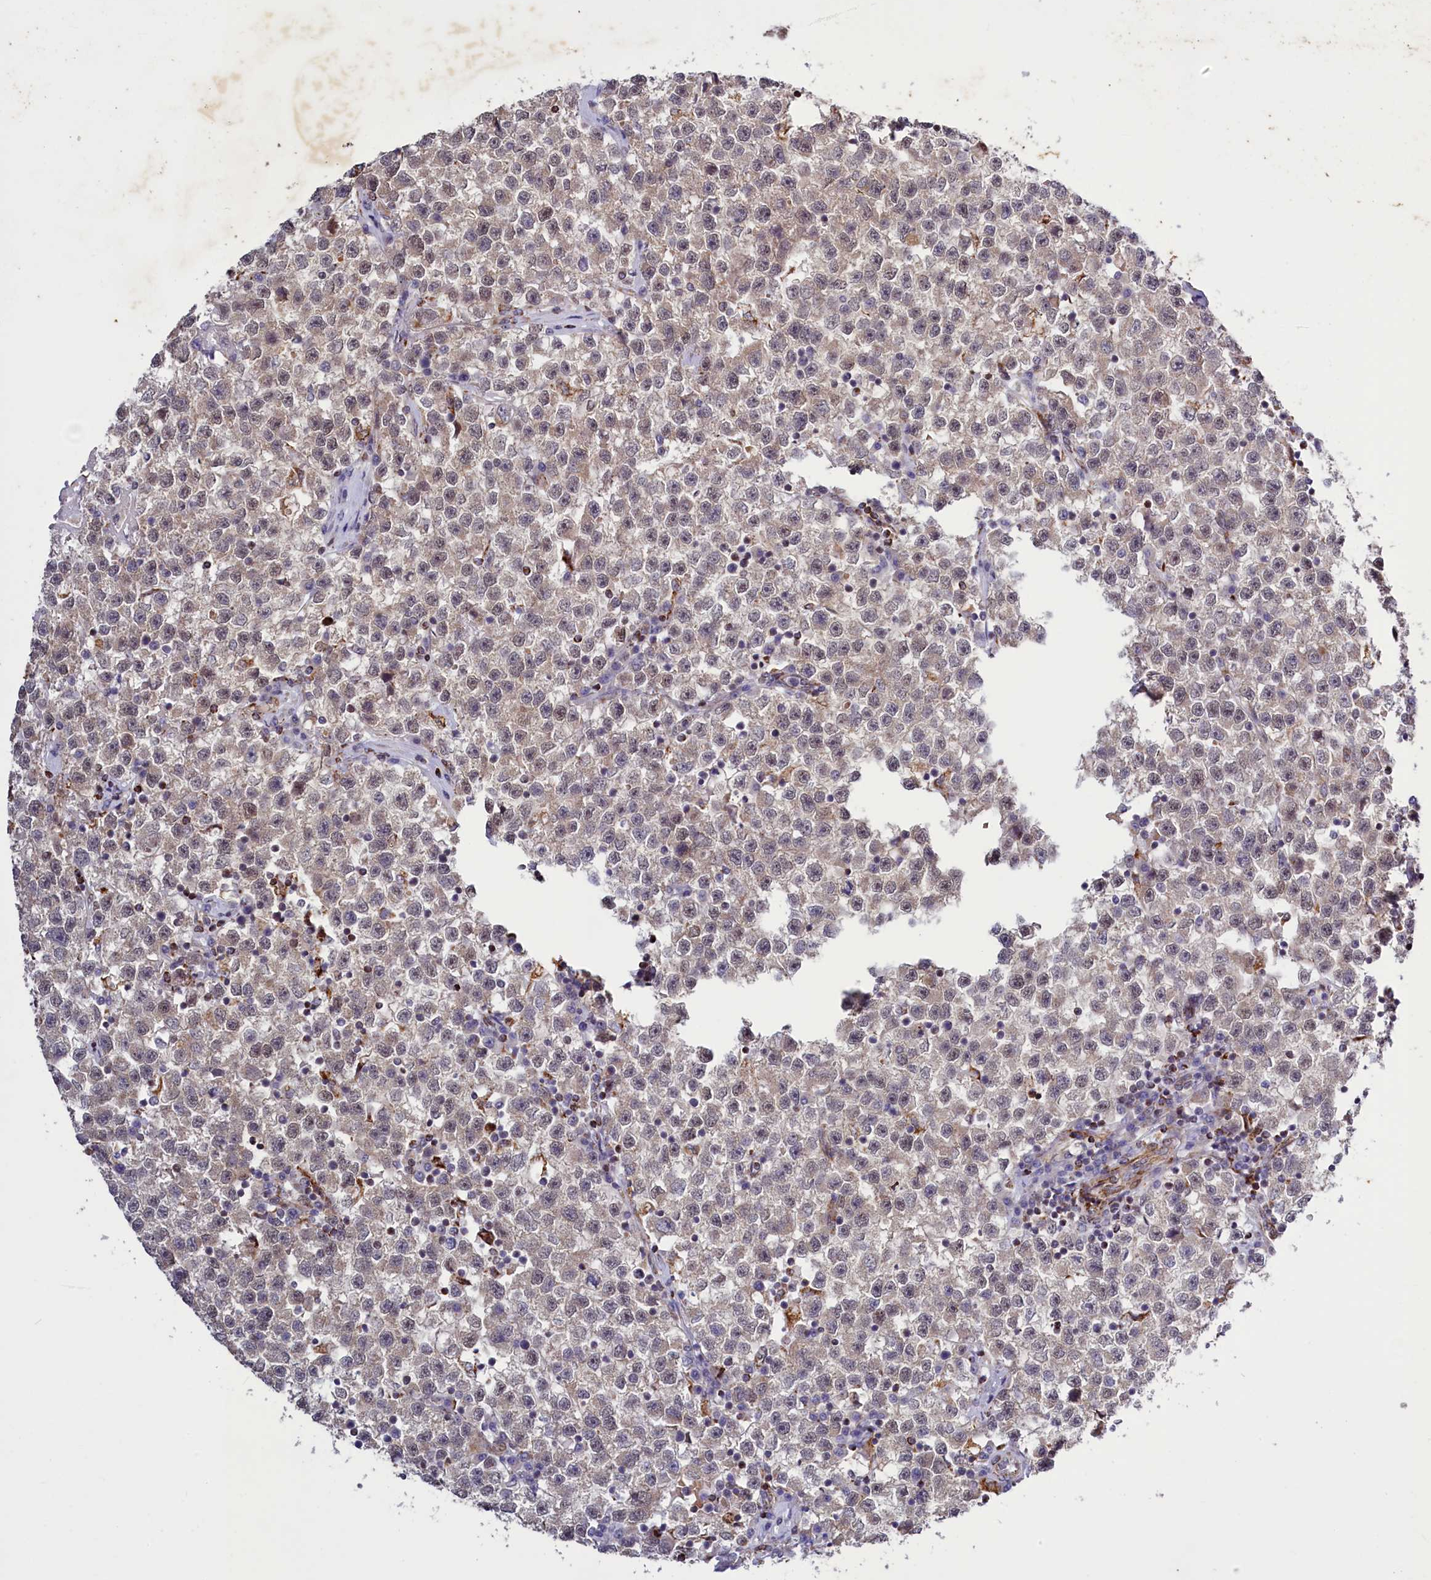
{"staining": {"intensity": "weak", "quantity": ">75%", "location": "cytoplasmic/membranous,nuclear"}, "tissue": "testis cancer", "cell_type": "Tumor cells", "image_type": "cancer", "snomed": [{"axis": "morphology", "description": "Seminoma, NOS"}, {"axis": "topography", "description": "Testis"}], "caption": "Testis seminoma stained for a protein displays weak cytoplasmic/membranous and nuclear positivity in tumor cells. (Stains: DAB in brown, nuclei in blue, Microscopy: brightfield microscopy at high magnification).", "gene": "DYNC2H1", "patient": {"sex": "male", "age": 22}}